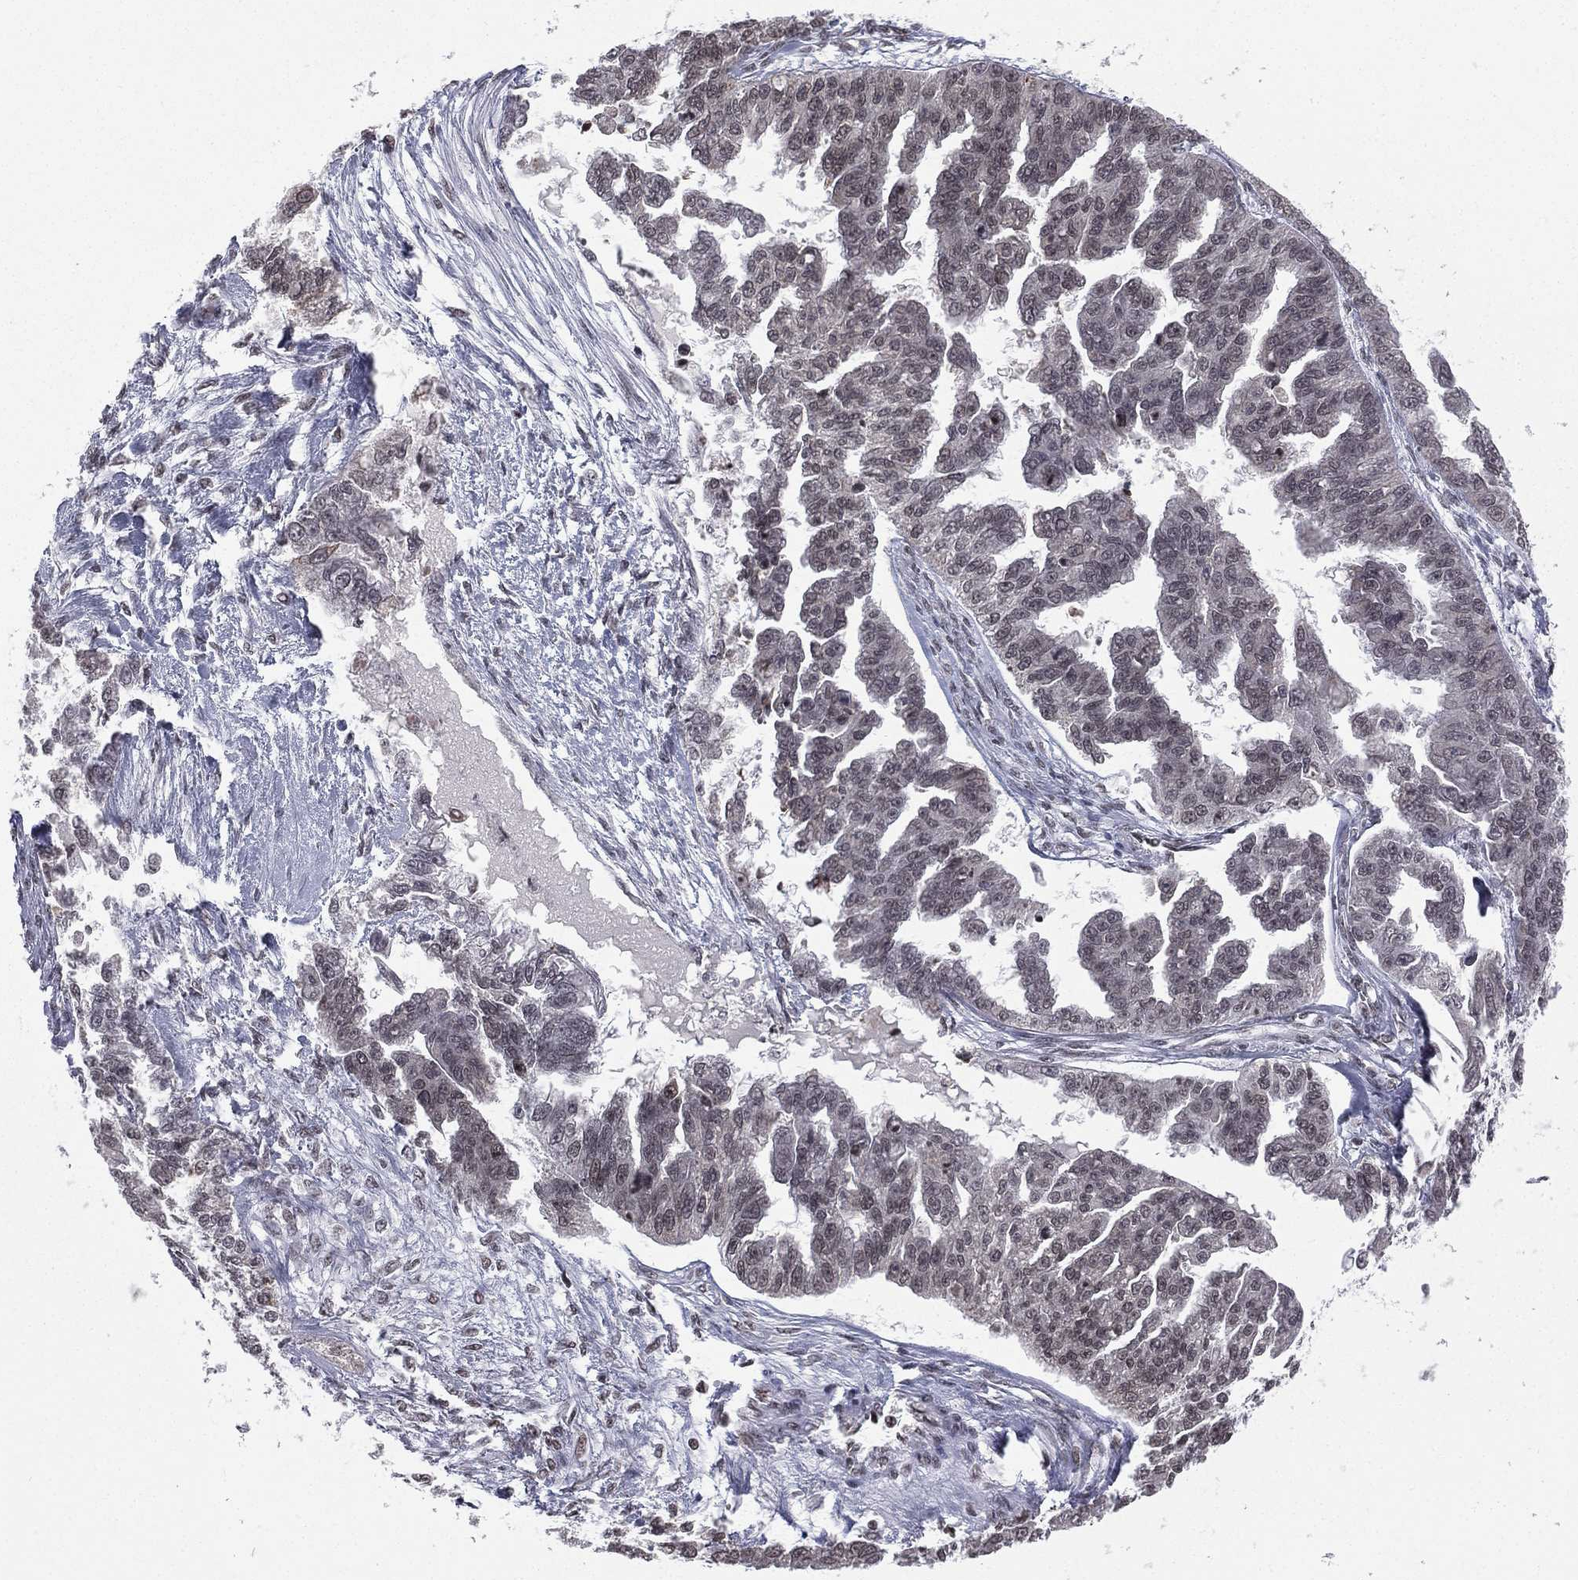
{"staining": {"intensity": "negative", "quantity": "none", "location": "none"}, "tissue": "ovarian cancer", "cell_type": "Tumor cells", "image_type": "cancer", "snomed": [{"axis": "morphology", "description": "Cystadenocarcinoma, serous, NOS"}, {"axis": "topography", "description": "Ovary"}], "caption": "A photomicrograph of human ovarian cancer (serous cystadenocarcinoma) is negative for staining in tumor cells.", "gene": "RFX7", "patient": {"sex": "female", "age": 58}}